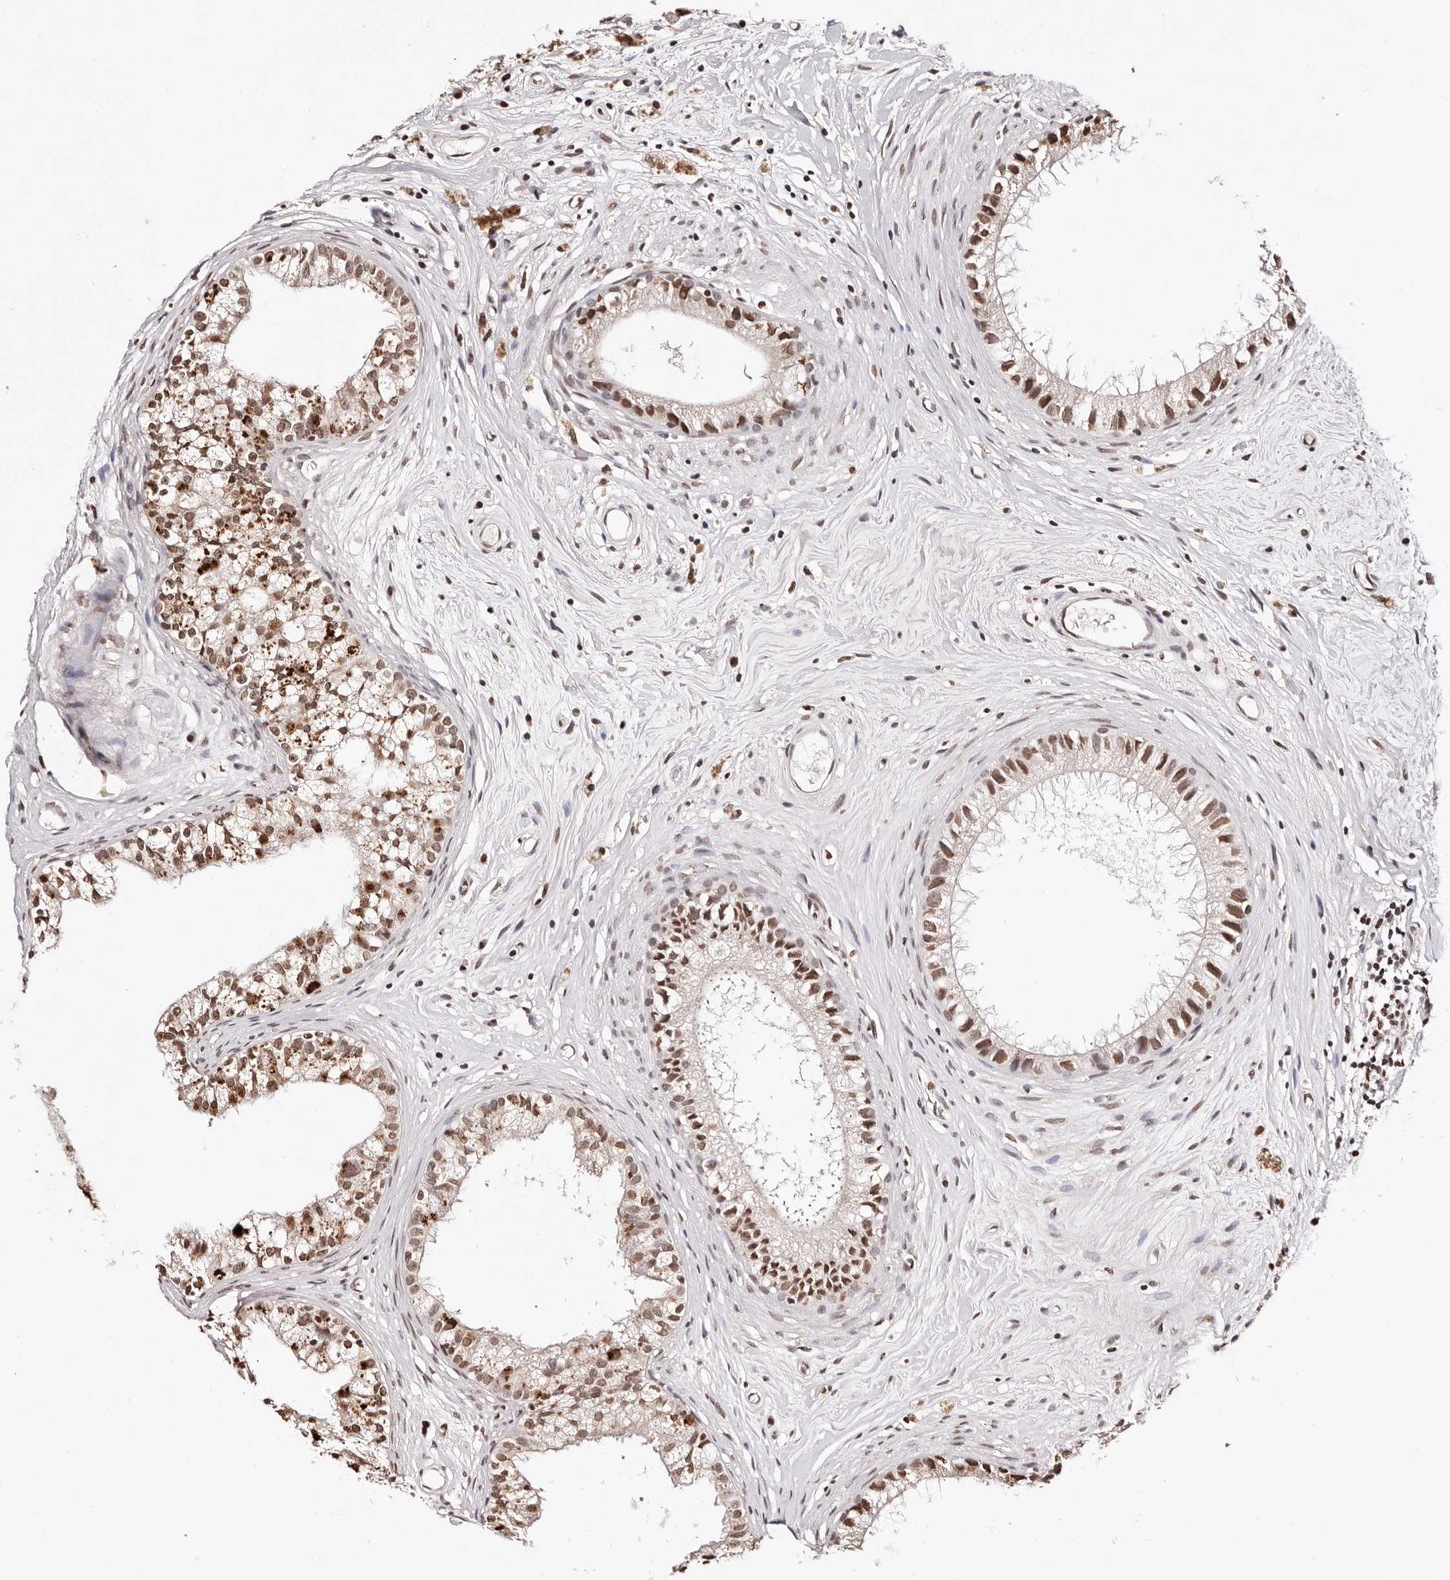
{"staining": {"intensity": "moderate", "quantity": ">75%", "location": "nuclear"}, "tissue": "epididymis", "cell_type": "Glandular cells", "image_type": "normal", "snomed": [{"axis": "morphology", "description": "Normal tissue, NOS"}, {"axis": "topography", "description": "Epididymis"}], "caption": "Immunohistochemical staining of unremarkable epididymis reveals >75% levels of moderate nuclear protein staining in about >75% of glandular cells.", "gene": "BICRAL", "patient": {"sex": "male", "age": 80}}